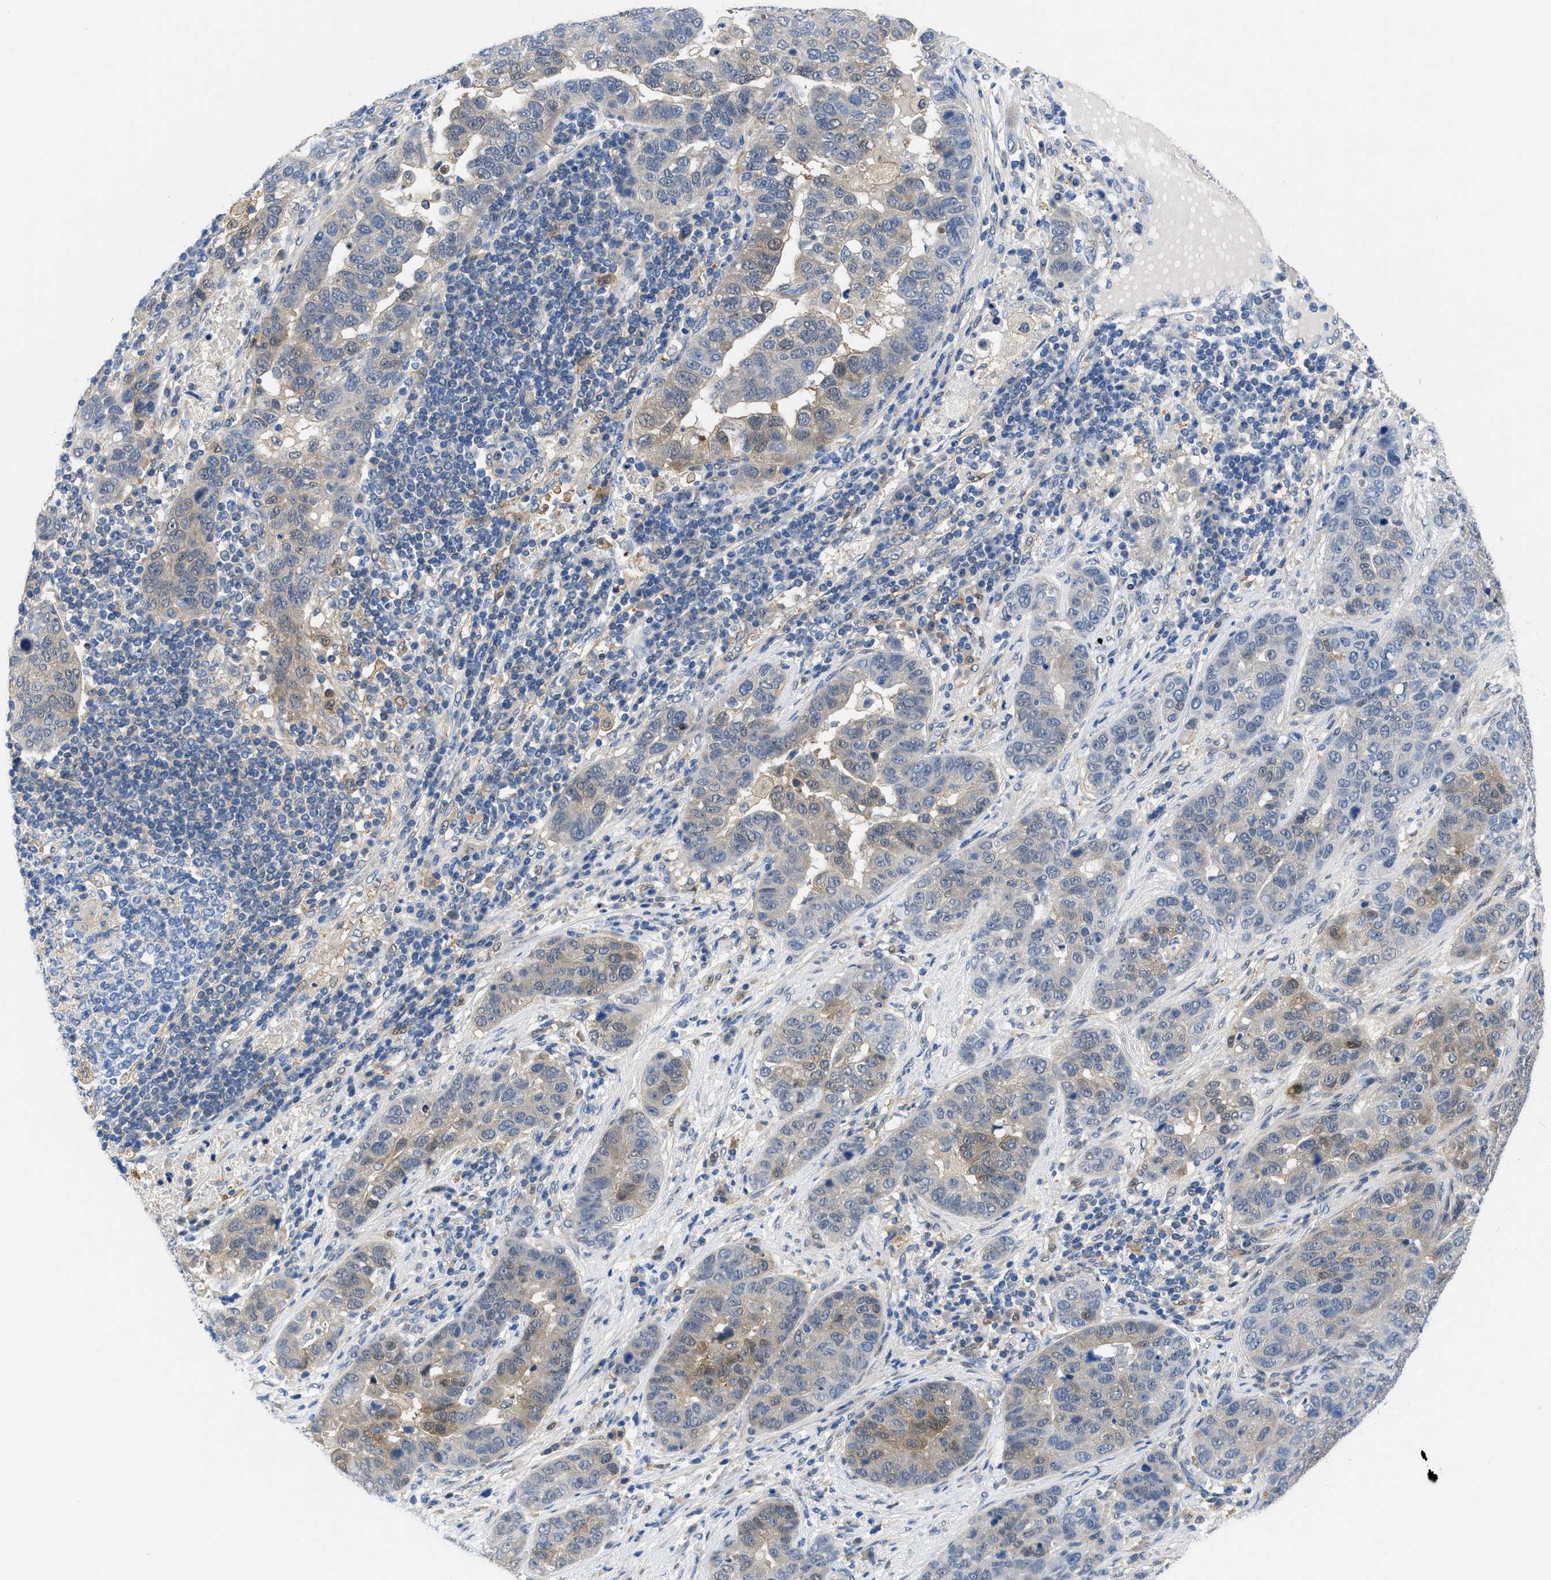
{"staining": {"intensity": "moderate", "quantity": "25%-75%", "location": "cytoplasmic/membranous,nuclear"}, "tissue": "pancreatic cancer", "cell_type": "Tumor cells", "image_type": "cancer", "snomed": [{"axis": "morphology", "description": "Adenocarcinoma, NOS"}, {"axis": "topography", "description": "Pancreas"}], "caption": "This is a micrograph of immunohistochemistry staining of pancreatic adenocarcinoma, which shows moderate positivity in the cytoplasmic/membranous and nuclear of tumor cells.", "gene": "CBR1", "patient": {"sex": "female", "age": 61}}